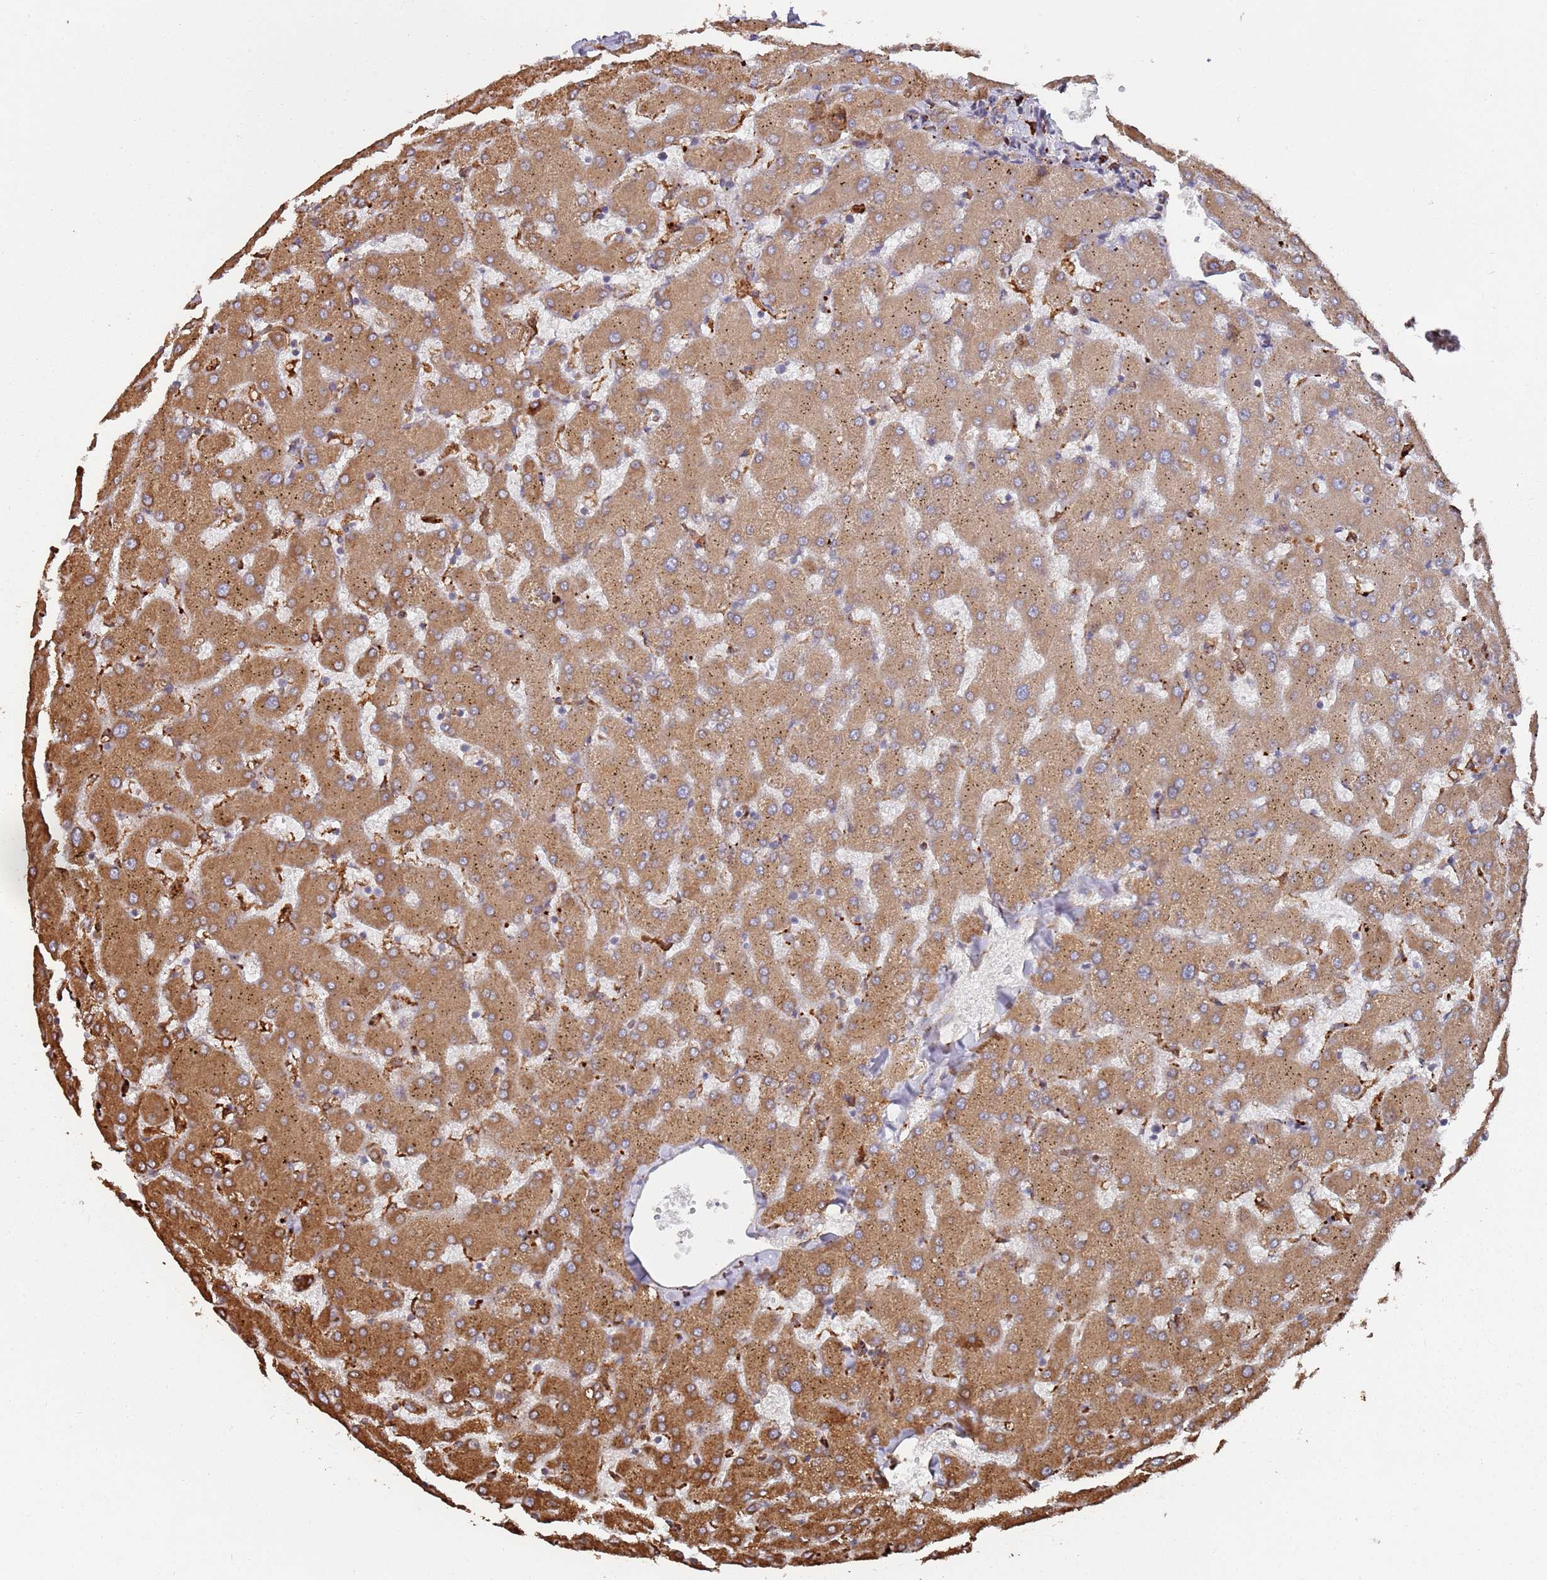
{"staining": {"intensity": "moderate", "quantity": ">75%", "location": "cytoplasmic/membranous"}, "tissue": "liver", "cell_type": "Cholangiocytes", "image_type": "normal", "snomed": [{"axis": "morphology", "description": "Normal tissue, NOS"}, {"axis": "topography", "description": "Liver"}], "caption": "Immunohistochemistry staining of normal liver, which exhibits medium levels of moderate cytoplasmic/membranous positivity in about >75% of cholangiocytes indicating moderate cytoplasmic/membranous protein expression. The staining was performed using DAB (brown) for protein detection and nuclei were counterstained in hematoxylin (blue).", "gene": "LACC1", "patient": {"sex": "female", "age": 63}}